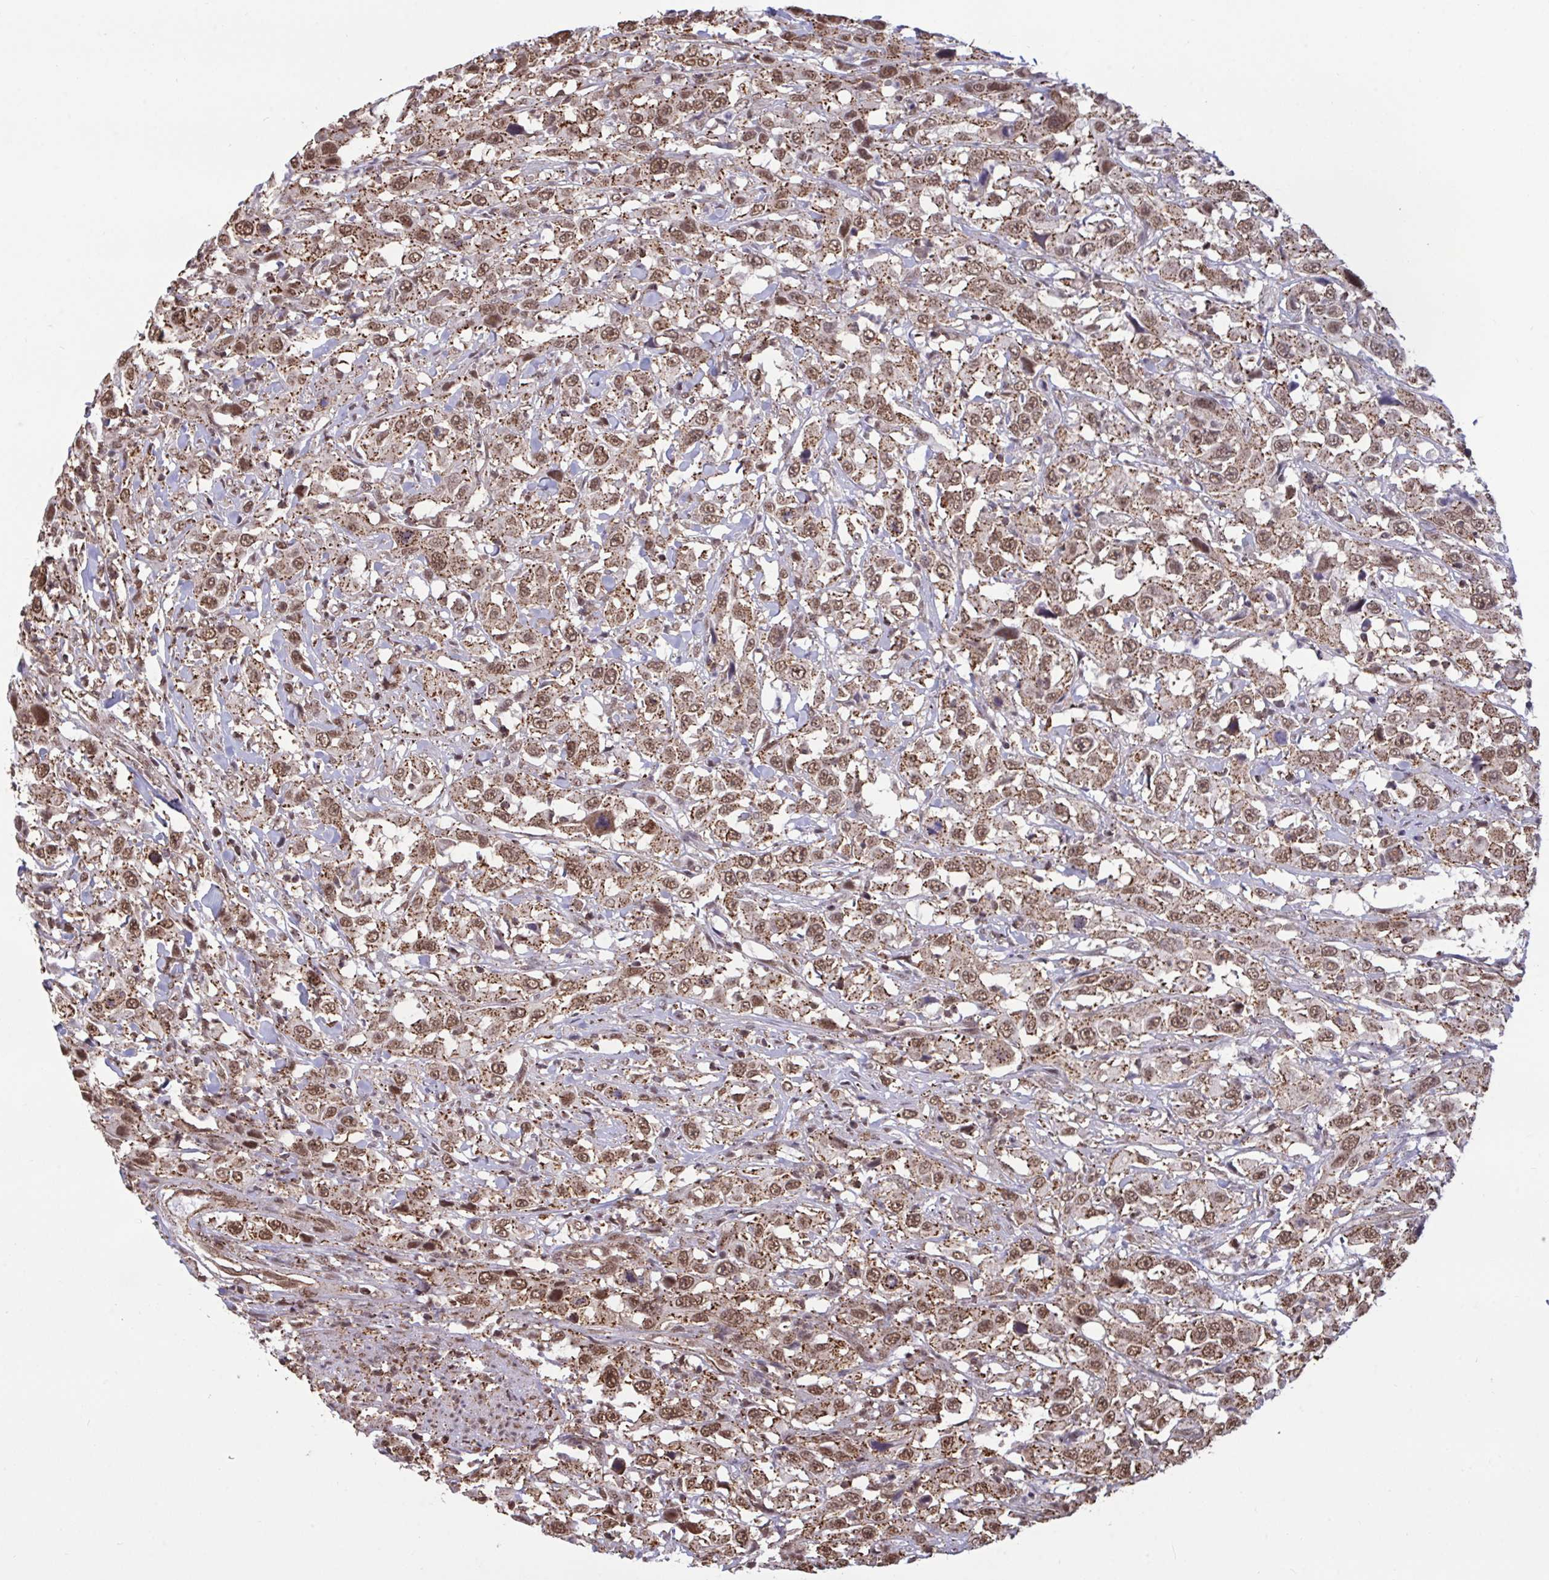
{"staining": {"intensity": "moderate", "quantity": ">75%", "location": "cytoplasmic/membranous,nuclear"}, "tissue": "urothelial cancer", "cell_type": "Tumor cells", "image_type": "cancer", "snomed": [{"axis": "morphology", "description": "Urothelial carcinoma, High grade"}, {"axis": "topography", "description": "Urinary bladder"}], "caption": "High-magnification brightfield microscopy of urothelial cancer stained with DAB (brown) and counterstained with hematoxylin (blue). tumor cells exhibit moderate cytoplasmic/membranous and nuclear expression is identified in about>75% of cells.", "gene": "PUF60", "patient": {"sex": "male", "age": 61}}